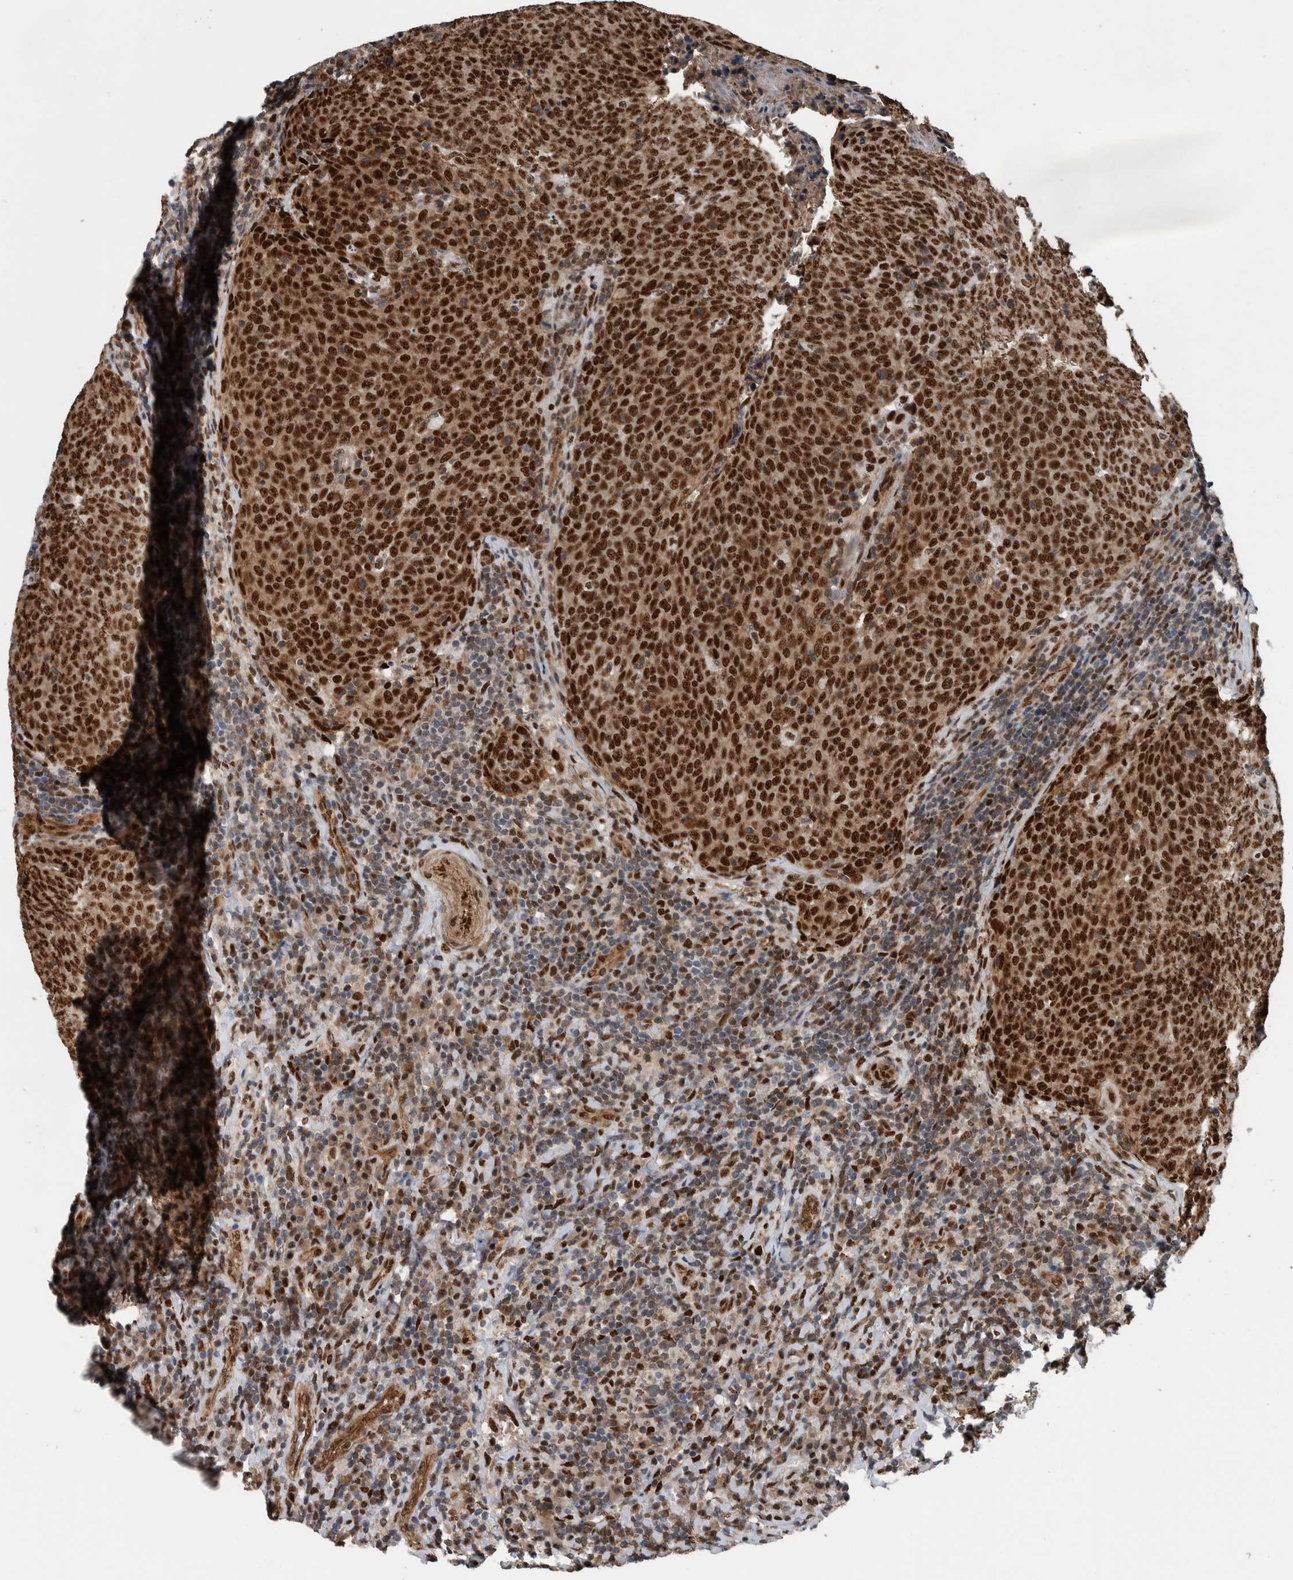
{"staining": {"intensity": "strong", "quantity": ">75%", "location": "cytoplasmic/membranous,nuclear"}, "tissue": "head and neck cancer", "cell_type": "Tumor cells", "image_type": "cancer", "snomed": [{"axis": "morphology", "description": "Squamous cell carcinoma, NOS"}, {"axis": "morphology", "description": "Squamous cell carcinoma, metastatic, NOS"}, {"axis": "topography", "description": "Lymph node"}, {"axis": "topography", "description": "Head-Neck"}], "caption": "IHC photomicrograph of head and neck squamous cell carcinoma stained for a protein (brown), which shows high levels of strong cytoplasmic/membranous and nuclear staining in about >75% of tumor cells.", "gene": "FAM135B", "patient": {"sex": "male", "age": 62}}